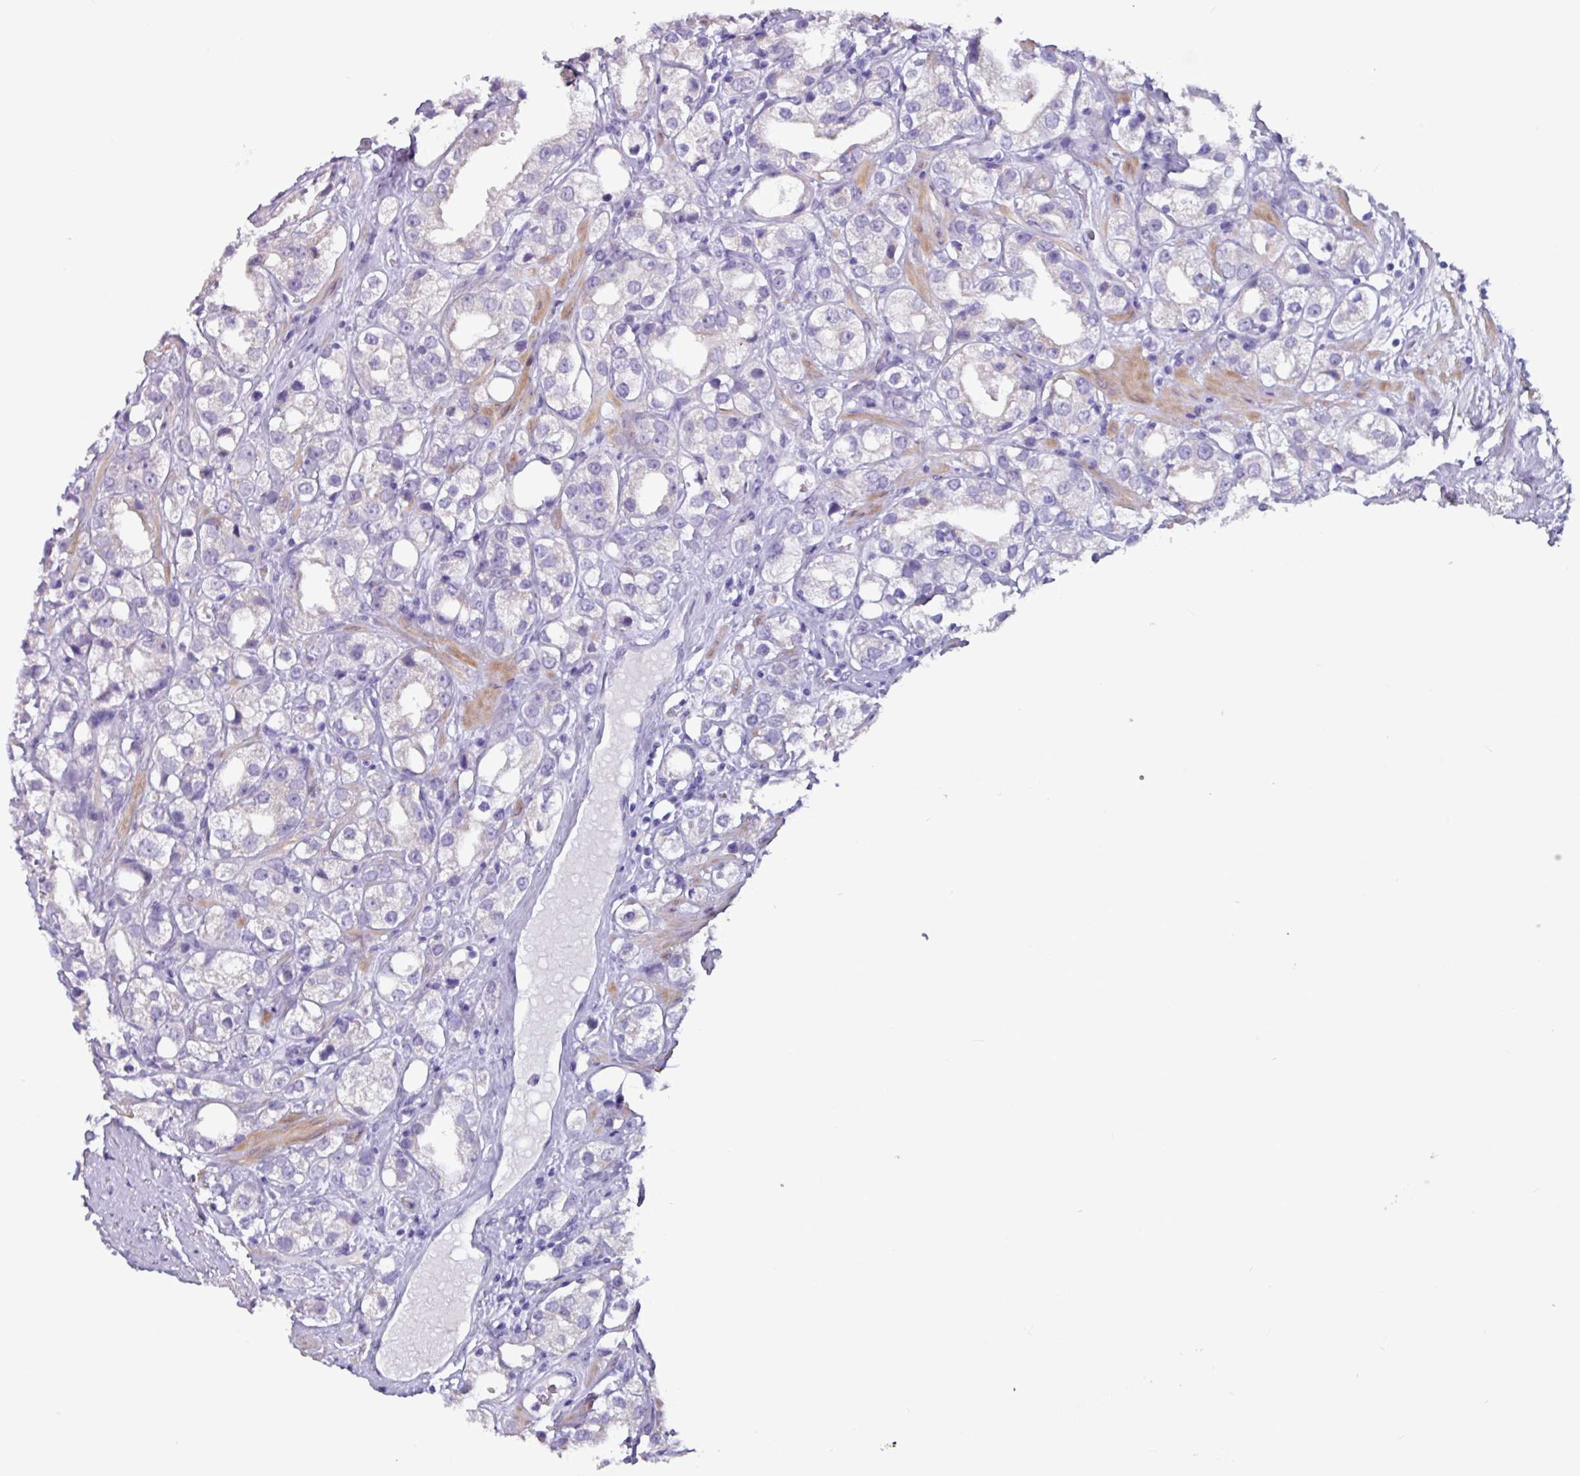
{"staining": {"intensity": "negative", "quantity": "none", "location": "none"}, "tissue": "prostate cancer", "cell_type": "Tumor cells", "image_type": "cancer", "snomed": [{"axis": "morphology", "description": "Adenocarcinoma, NOS"}, {"axis": "topography", "description": "Prostate"}], "caption": "High power microscopy image of an immunohistochemistry (IHC) micrograph of adenocarcinoma (prostate), revealing no significant expression in tumor cells. (Brightfield microscopy of DAB IHC at high magnification).", "gene": "OTX1", "patient": {"sex": "male", "age": 79}}